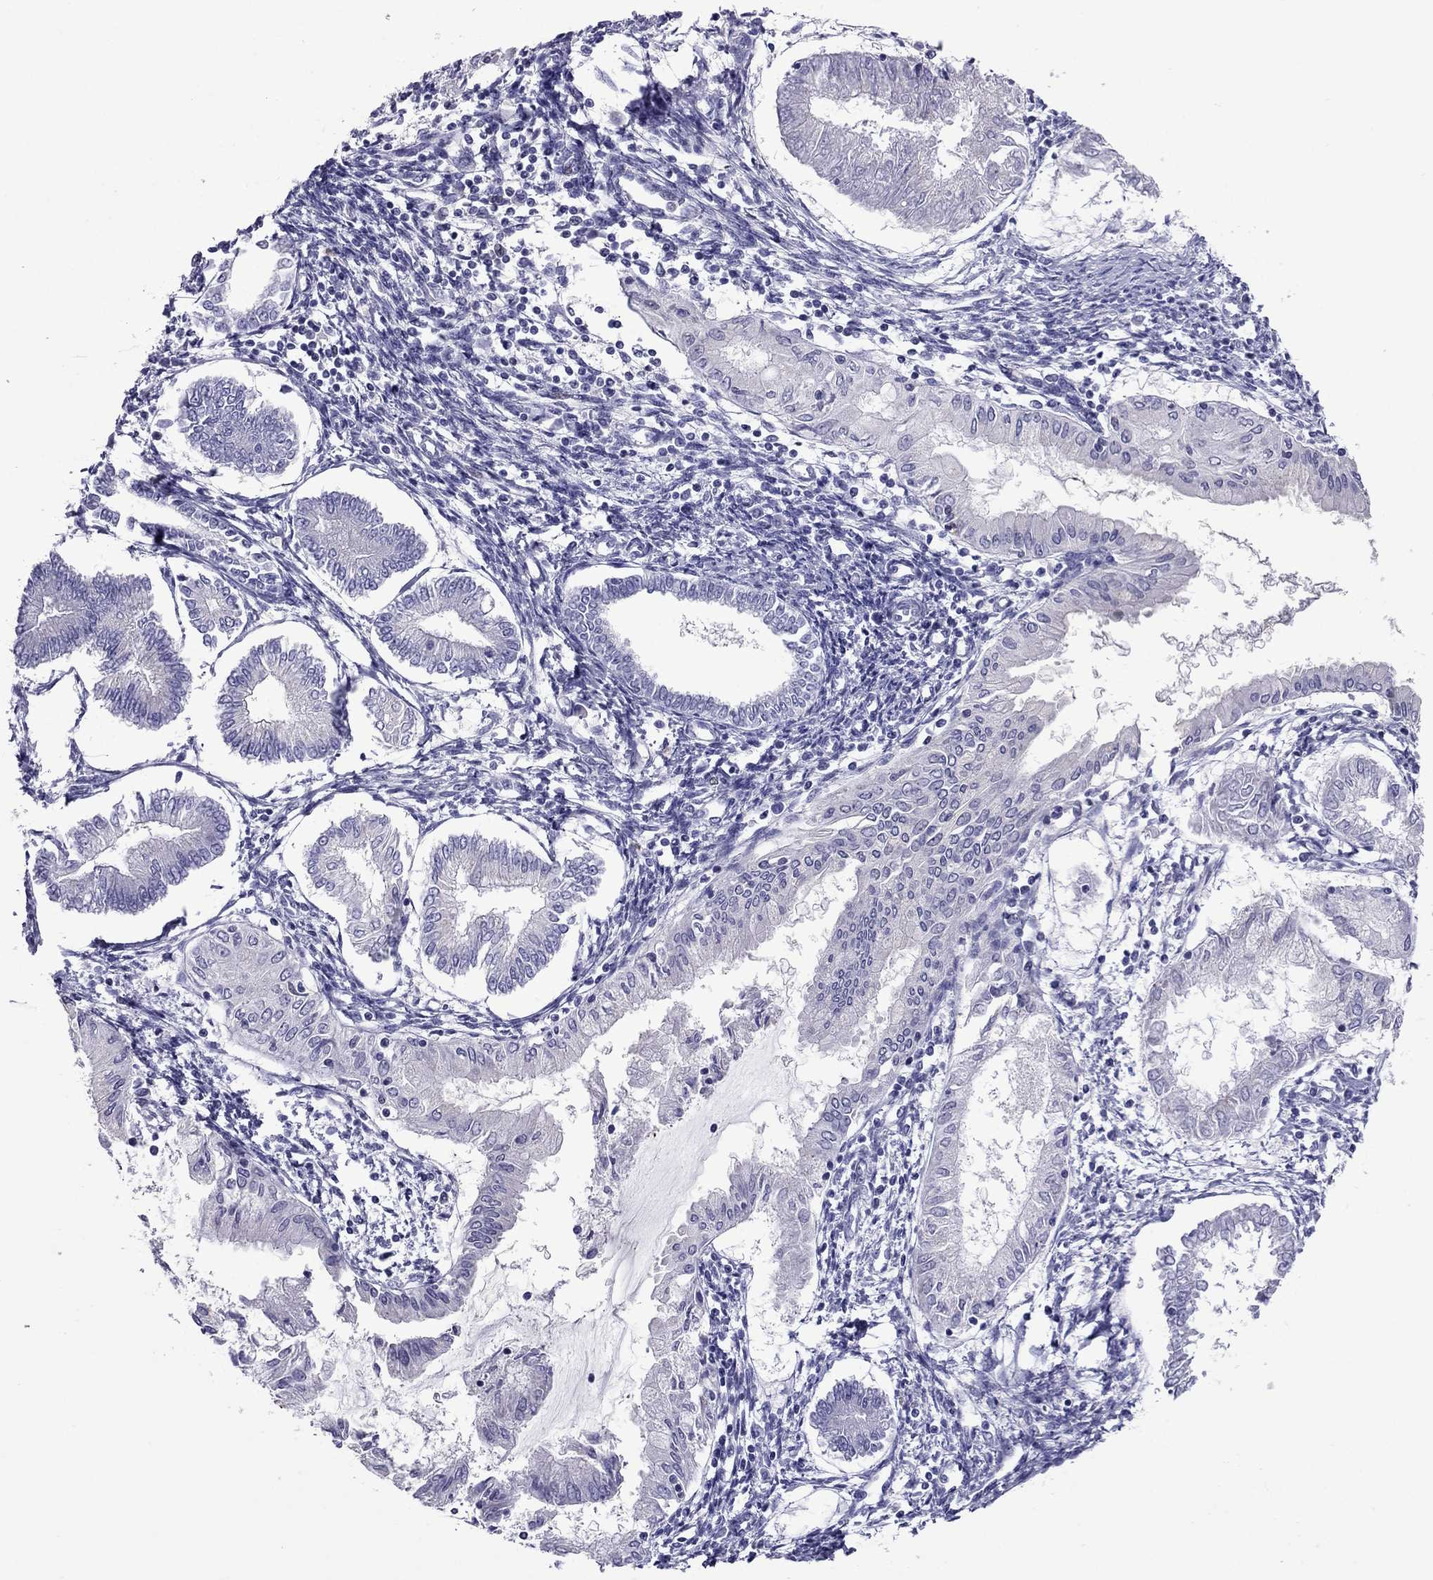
{"staining": {"intensity": "moderate", "quantity": "<25%", "location": "nuclear"}, "tissue": "endometrial cancer", "cell_type": "Tumor cells", "image_type": "cancer", "snomed": [{"axis": "morphology", "description": "Adenocarcinoma, NOS"}, {"axis": "topography", "description": "Endometrium"}], "caption": "The micrograph reveals immunohistochemical staining of endometrial adenocarcinoma. There is moderate nuclear staining is appreciated in approximately <25% of tumor cells.", "gene": "MYLK3", "patient": {"sex": "female", "age": 68}}